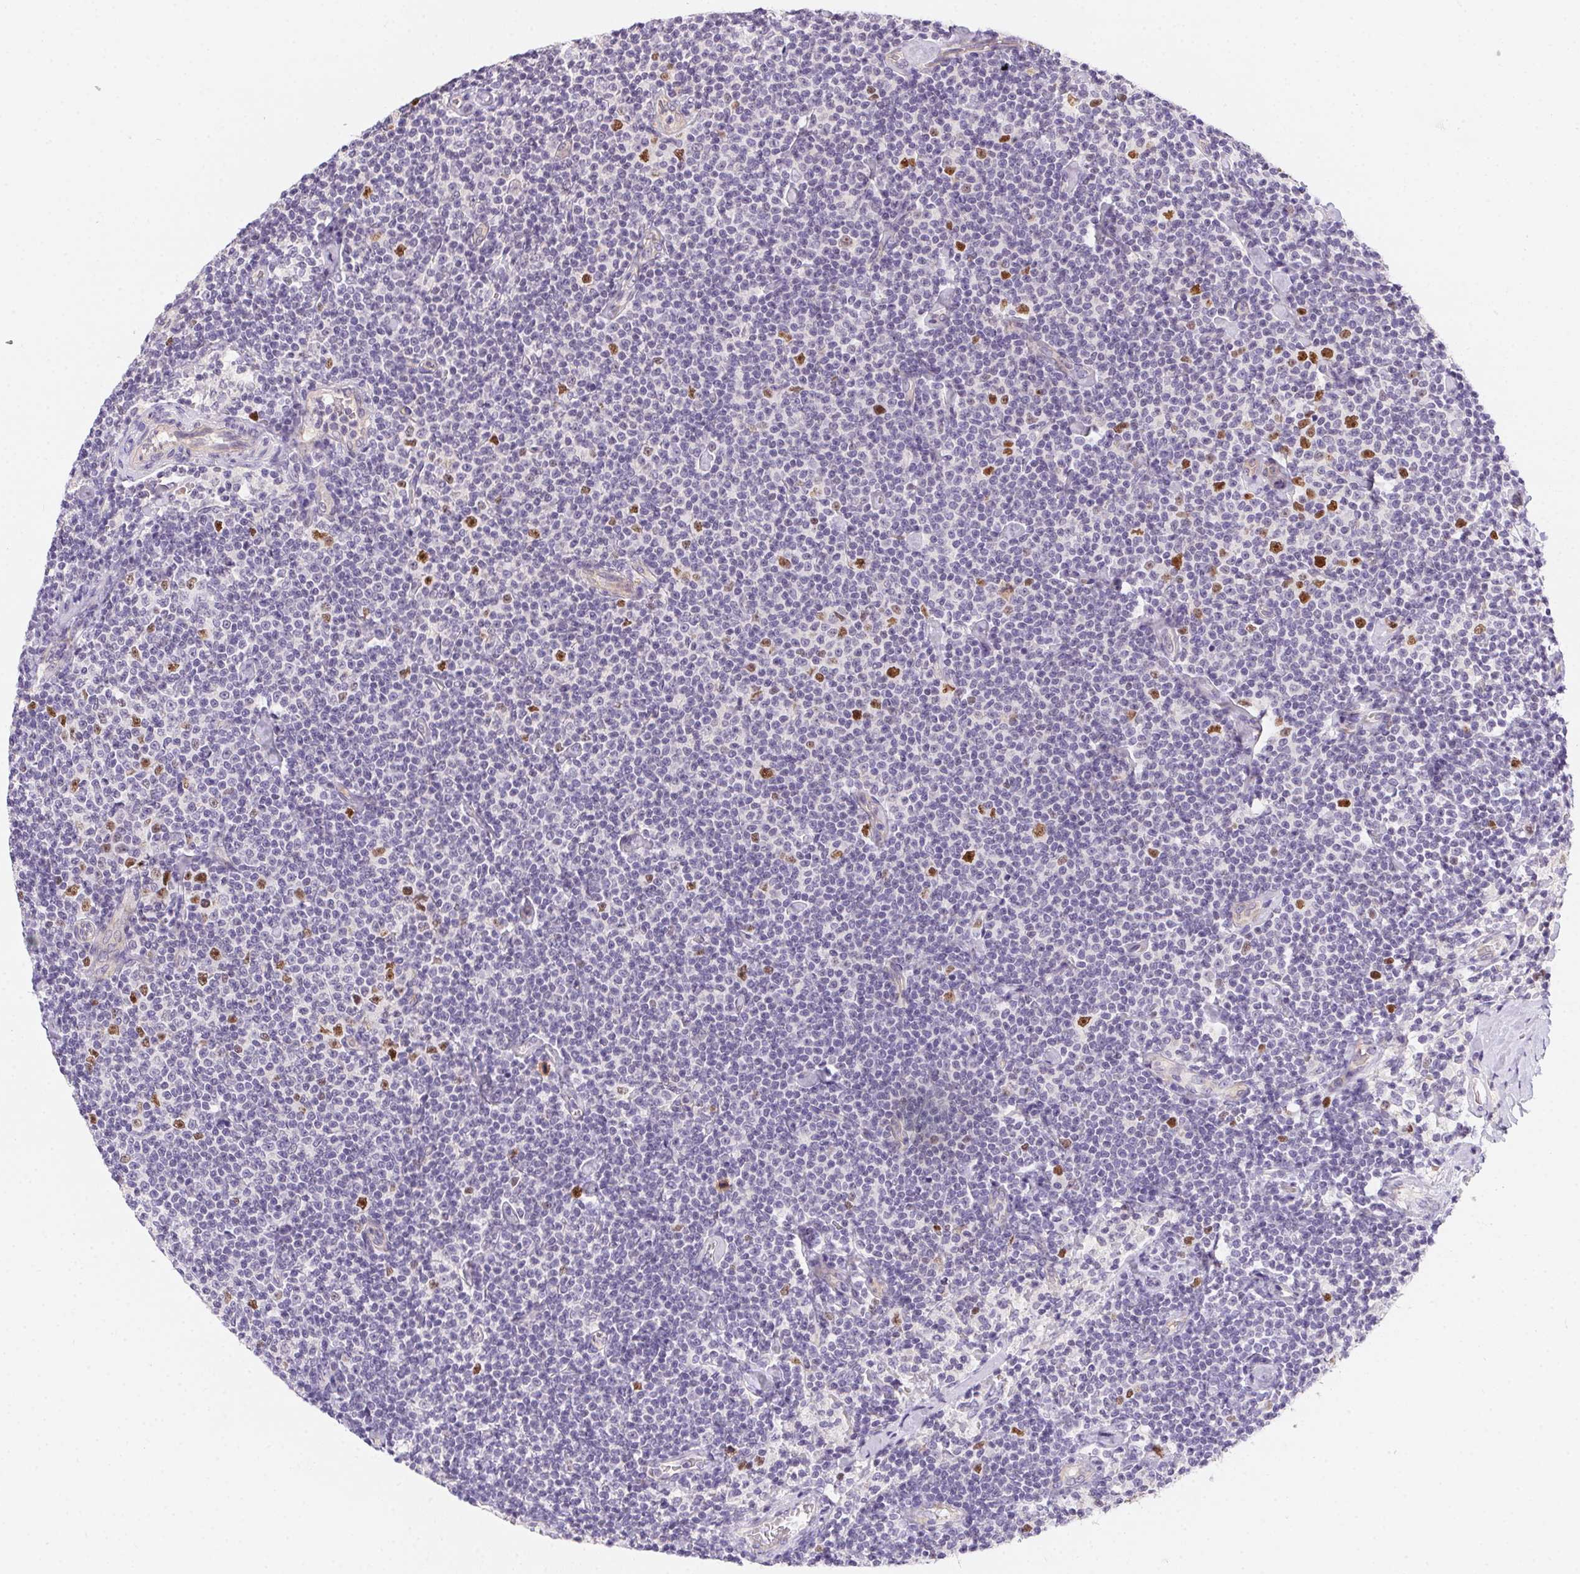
{"staining": {"intensity": "negative", "quantity": "none", "location": "none"}, "tissue": "lymphoma", "cell_type": "Tumor cells", "image_type": "cancer", "snomed": [{"axis": "morphology", "description": "Malignant lymphoma, non-Hodgkin's type, Low grade"}, {"axis": "topography", "description": "Lymph node"}], "caption": "Tumor cells show no significant expression in lymphoma.", "gene": "HELLS", "patient": {"sex": "male", "age": 81}}